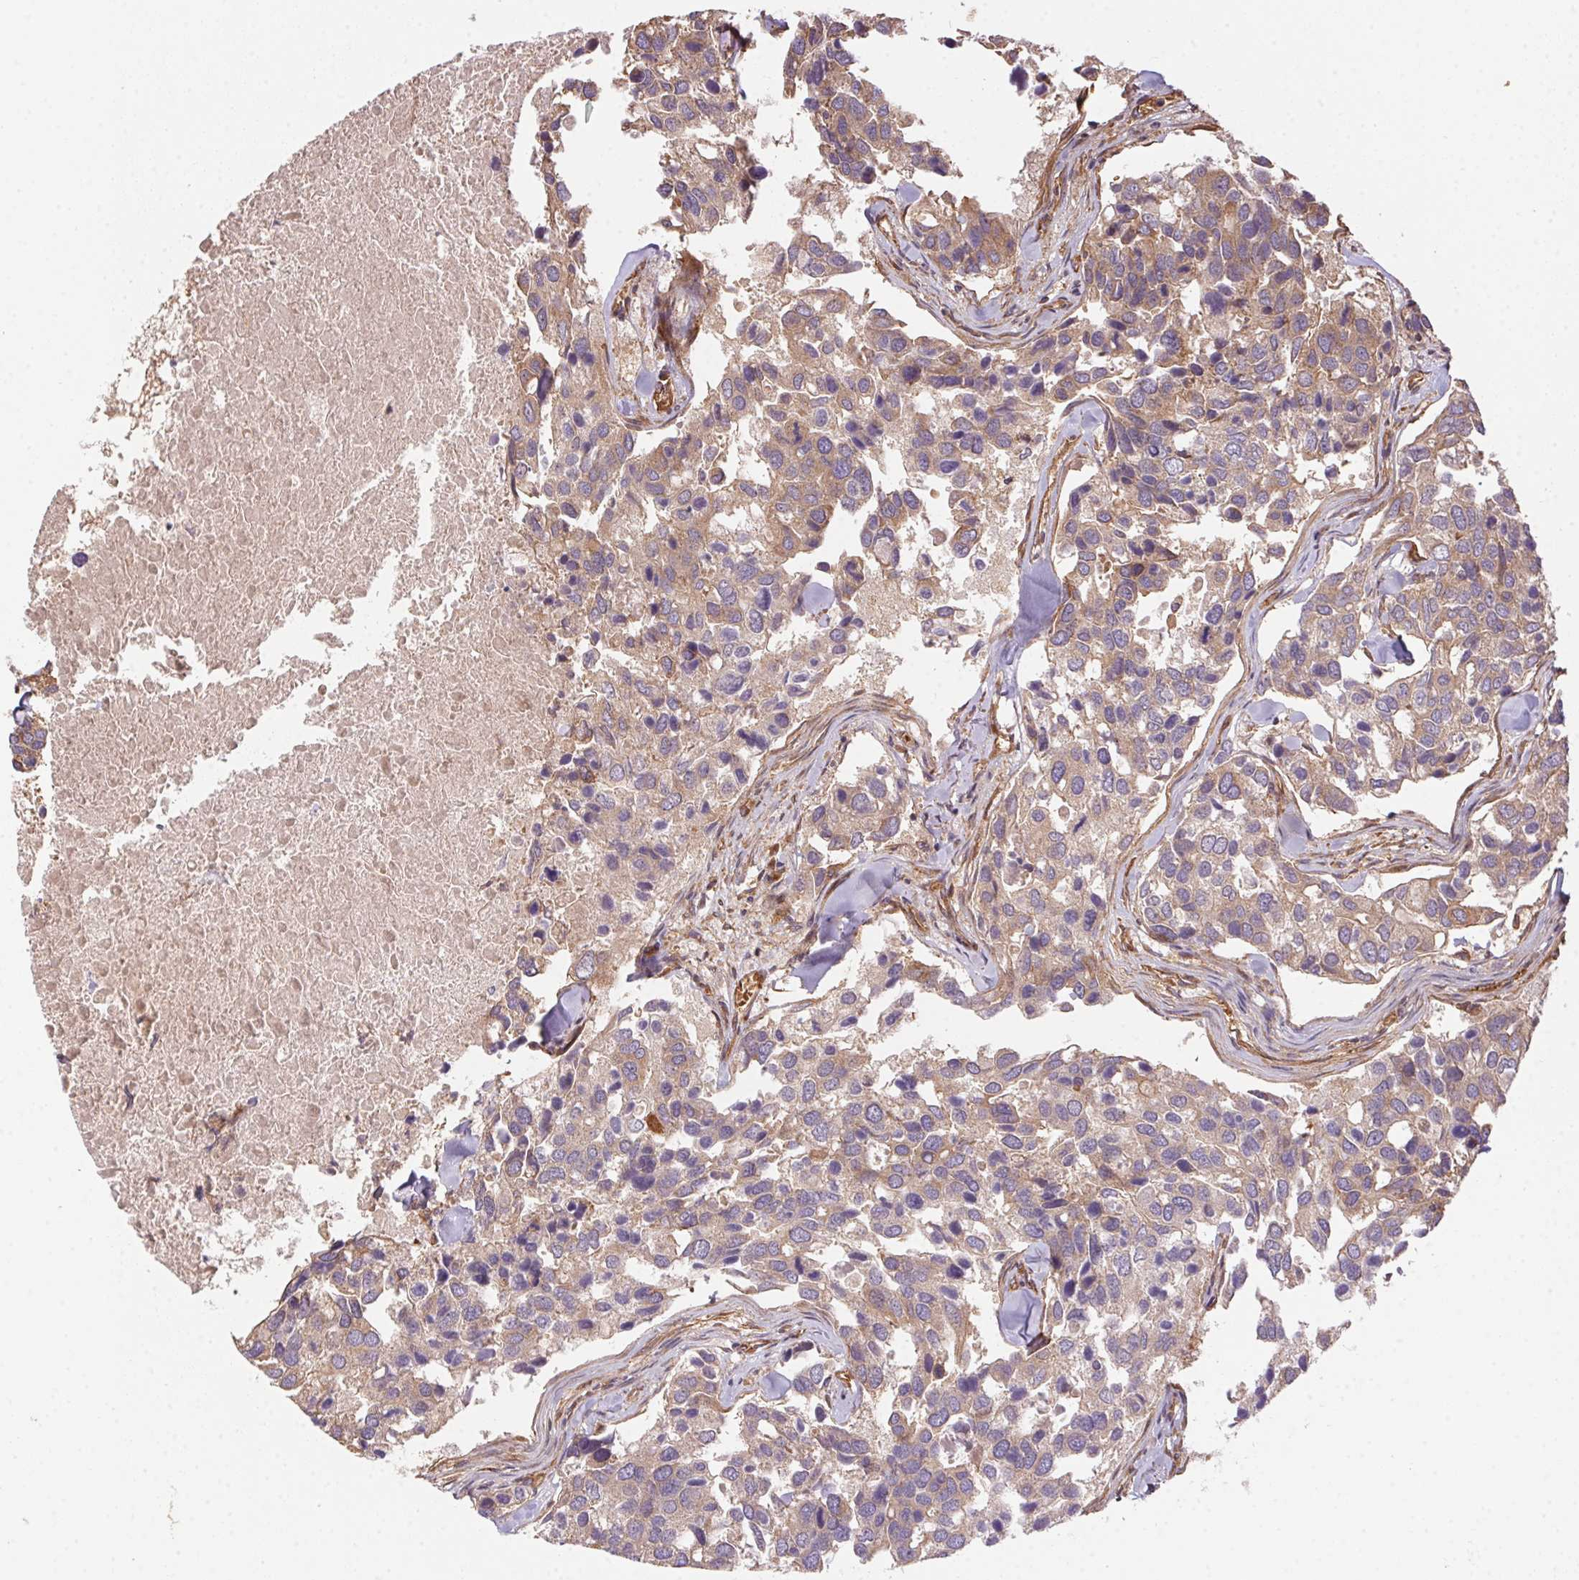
{"staining": {"intensity": "weak", "quantity": ">75%", "location": "cytoplasmic/membranous"}, "tissue": "breast cancer", "cell_type": "Tumor cells", "image_type": "cancer", "snomed": [{"axis": "morphology", "description": "Duct carcinoma"}, {"axis": "topography", "description": "Breast"}], "caption": "Breast cancer was stained to show a protein in brown. There is low levels of weak cytoplasmic/membranous positivity in about >75% of tumor cells. The staining was performed using DAB (3,3'-diaminobenzidine), with brown indicating positive protein expression. Nuclei are stained blue with hematoxylin.", "gene": "USE1", "patient": {"sex": "female", "age": 83}}